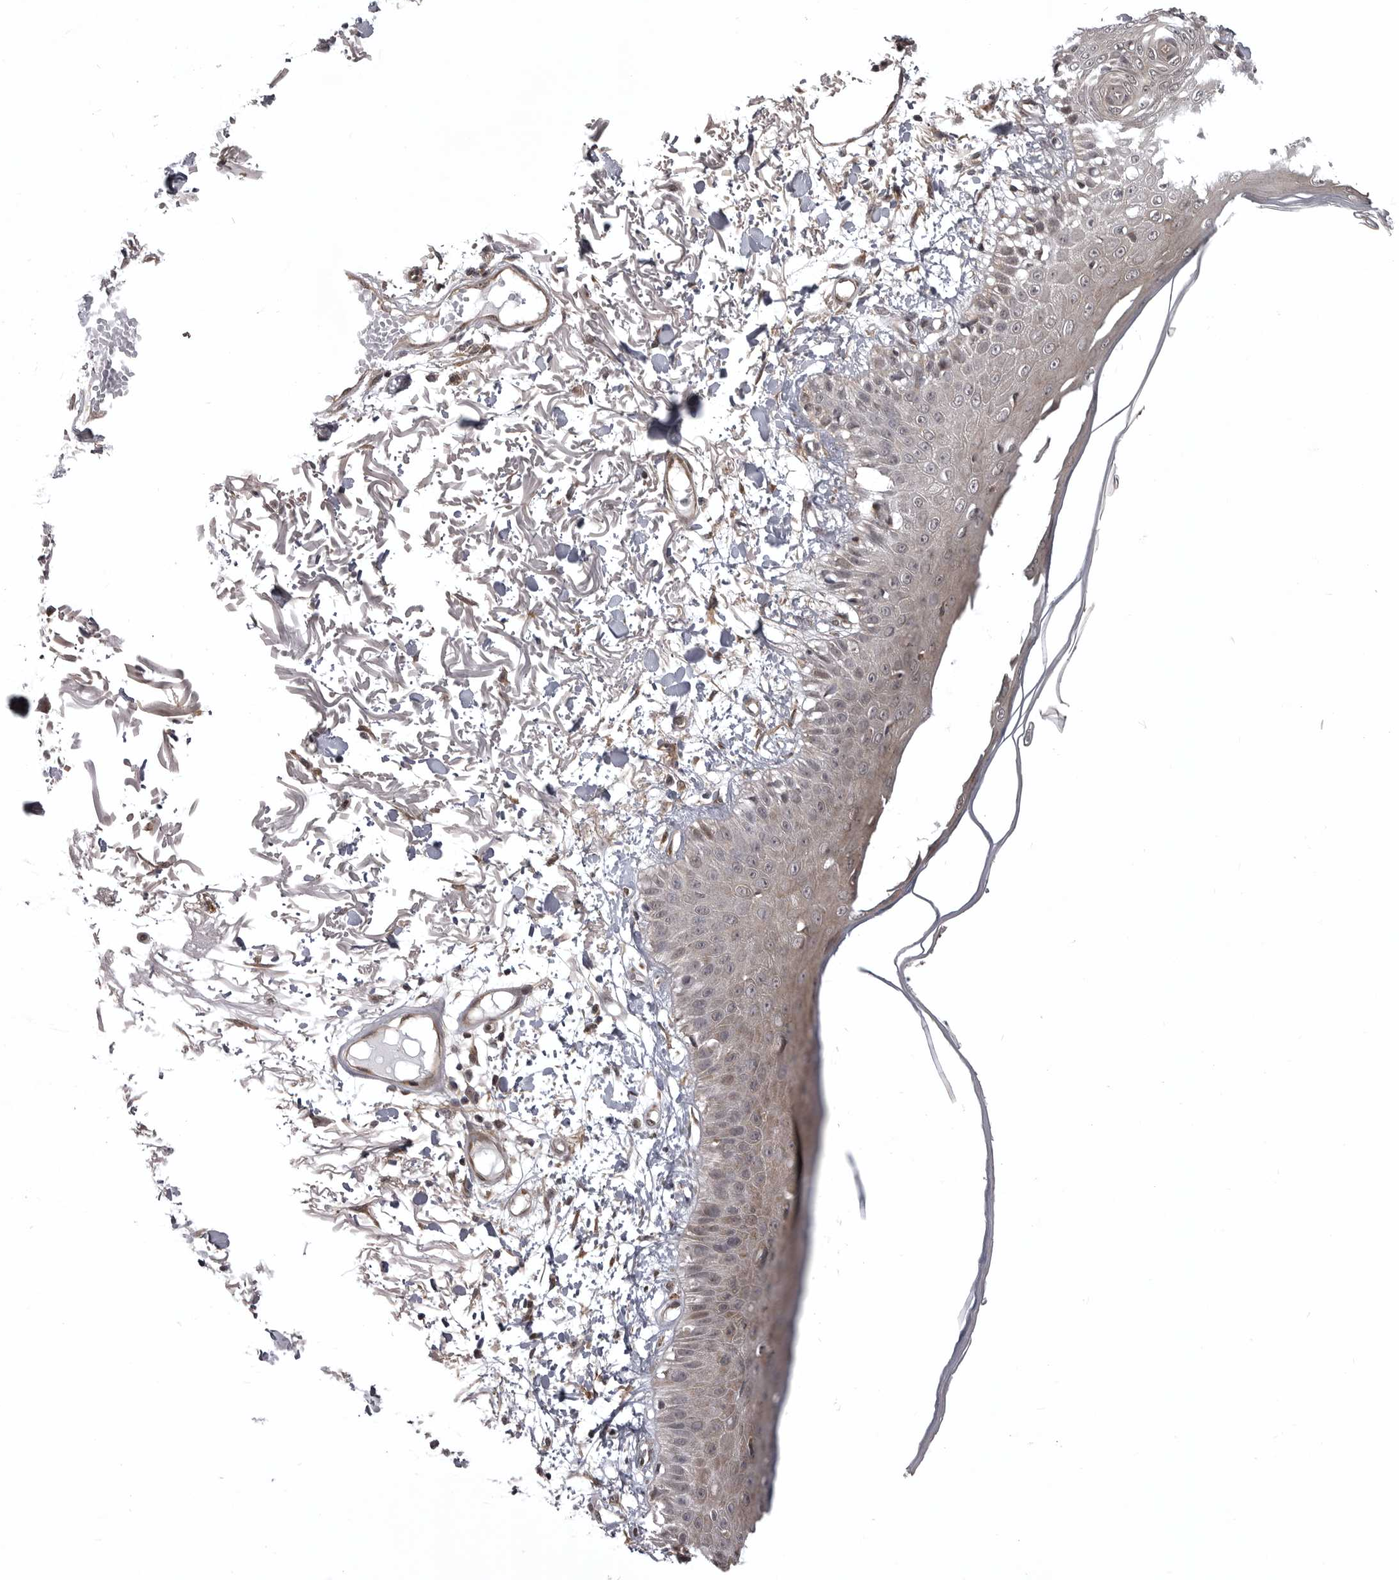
{"staining": {"intensity": "moderate", "quantity": ">75%", "location": "cytoplasmic/membranous"}, "tissue": "skin", "cell_type": "Fibroblasts", "image_type": "normal", "snomed": [{"axis": "morphology", "description": "Normal tissue, NOS"}, {"axis": "morphology", "description": "Squamous cell carcinoma, NOS"}, {"axis": "topography", "description": "Skin"}, {"axis": "topography", "description": "Peripheral nerve tissue"}], "caption": "Immunohistochemistry staining of normal skin, which displays medium levels of moderate cytoplasmic/membranous expression in approximately >75% of fibroblasts indicating moderate cytoplasmic/membranous protein positivity. The staining was performed using DAB (brown) for protein detection and nuclei were counterstained in hematoxylin (blue).", "gene": "SNX16", "patient": {"sex": "male", "age": 83}}